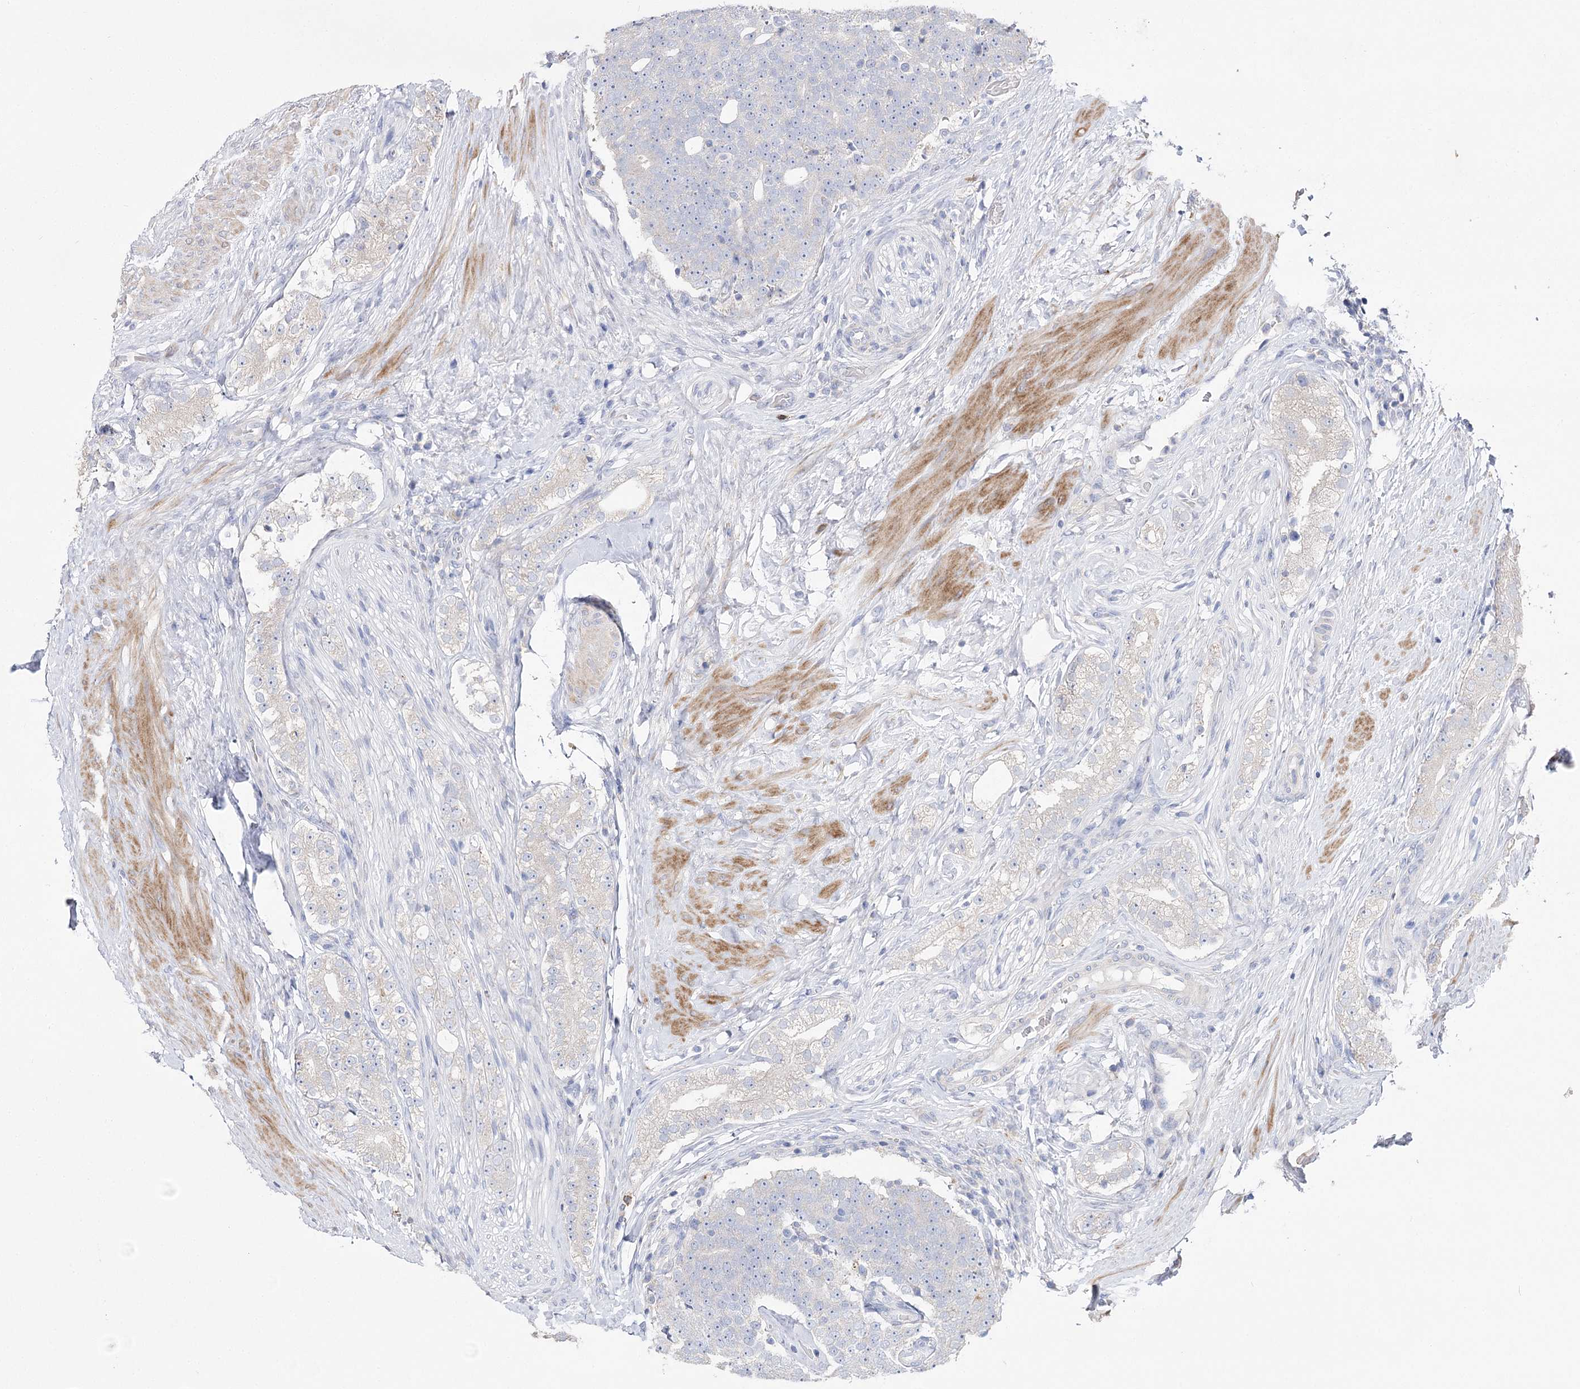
{"staining": {"intensity": "negative", "quantity": "none", "location": "none"}, "tissue": "prostate cancer", "cell_type": "Tumor cells", "image_type": "cancer", "snomed": [{"axis": "morphology", "description": "Adenocarcinoma, High grade"}, {"axis": "topography", "description": "Prostate"}], "caption": "A photomicrograph of human prostate cancer (adenocarcinoma (high-grade)) is negative for staining in tumor cells.", "gene": "NRAP", "patient": {"sex": "male", "age": 56}}